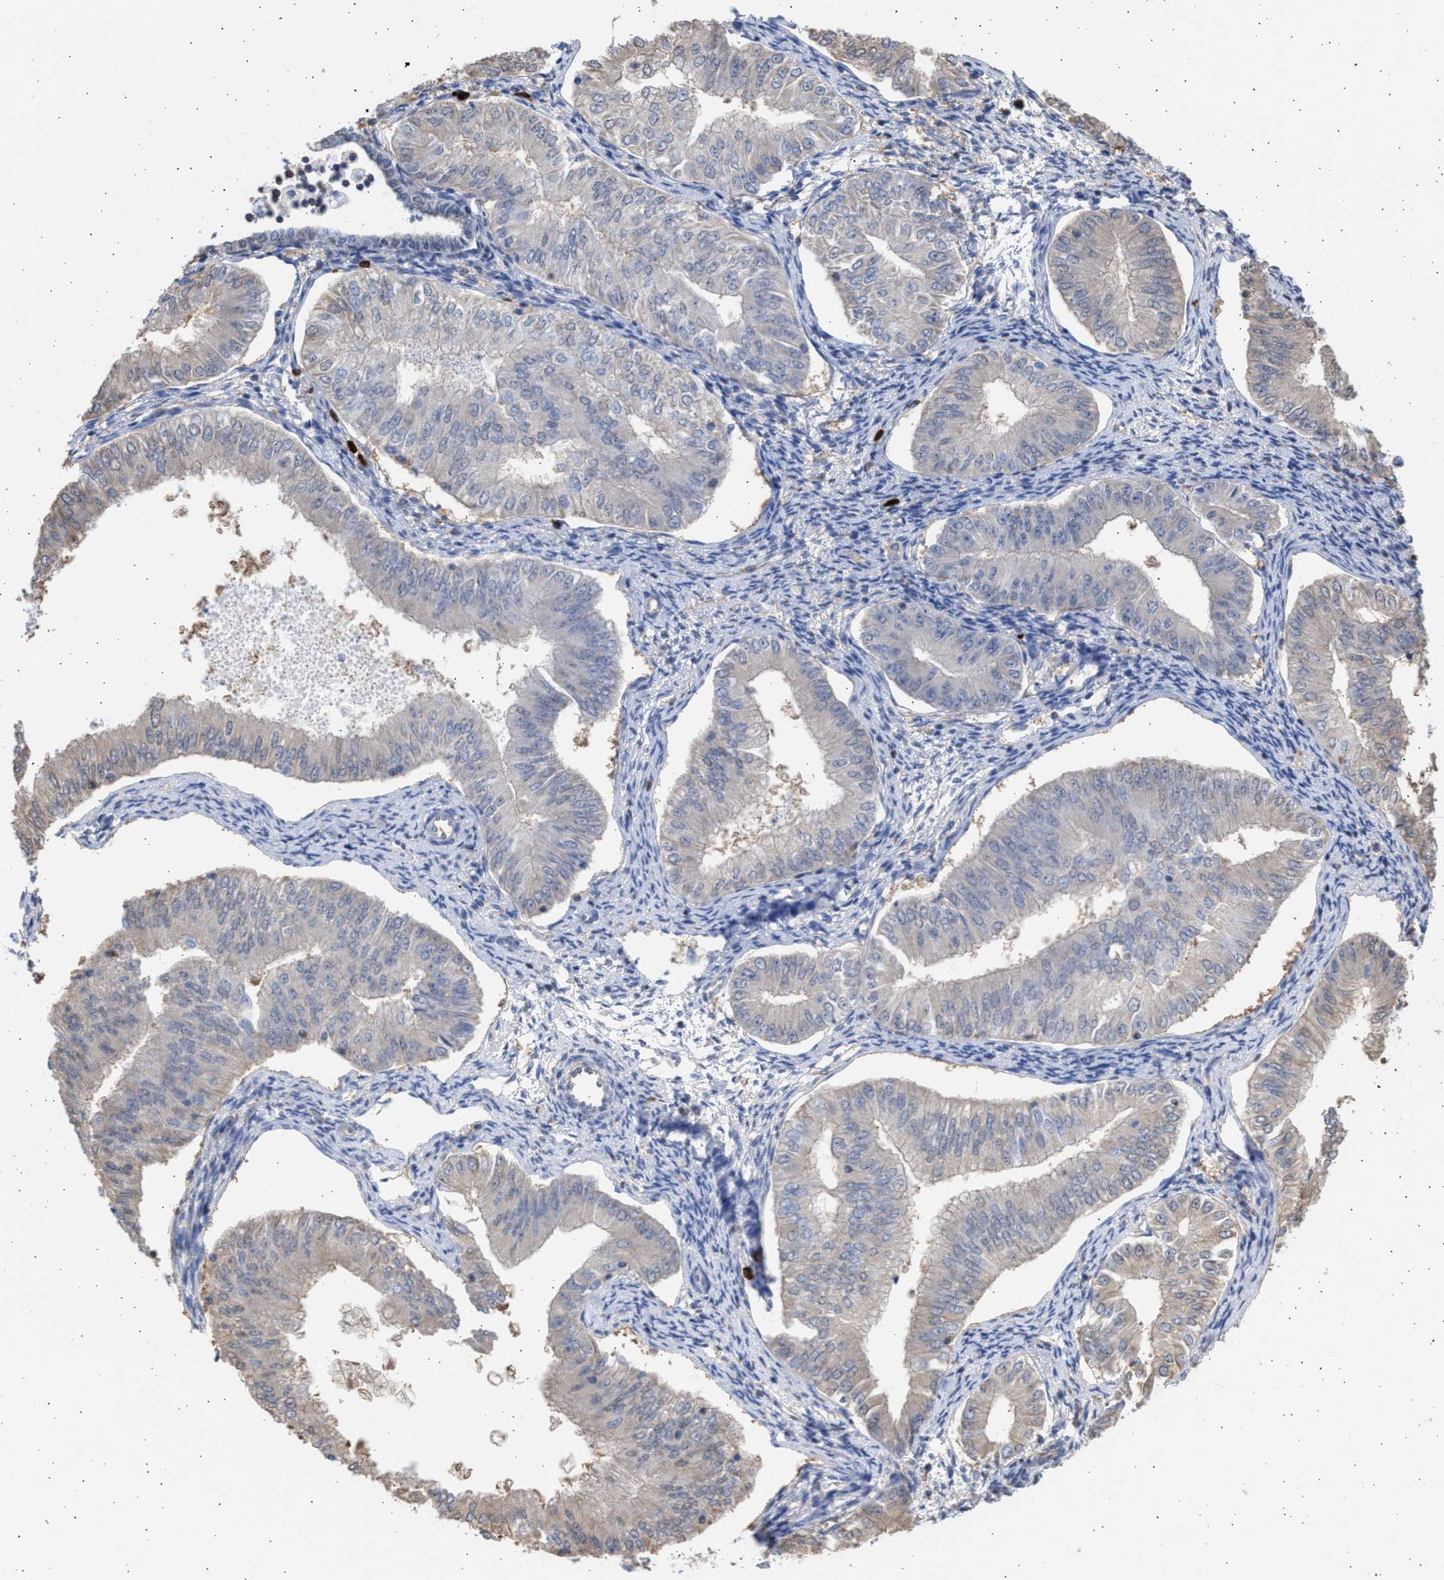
{"staining": {"intensity": "negative", "quantity": "none", "location": "none"}, "tissue": "endometrial cancer", "cell_type": "Tumor cells", "image_type": "cancer", "snomed": [{"axis": "morphology", "description": "Normal tissue, NOS"}, {"axis": "morphology", "description": "Adenocarcinoma, NOS"}, {"axis": "topography", "description": "Endometrium"}], "caption": "Immunohistochemistry (IHC) histopathology image of neoplastic tissue: human endometrial cancer stained with DAB (3,3'-diaminobenzidine) shows no significant protein positivity in tumor cells.", "gene": "ALDOC", "patient": {"sex": "female", "age": 53}}